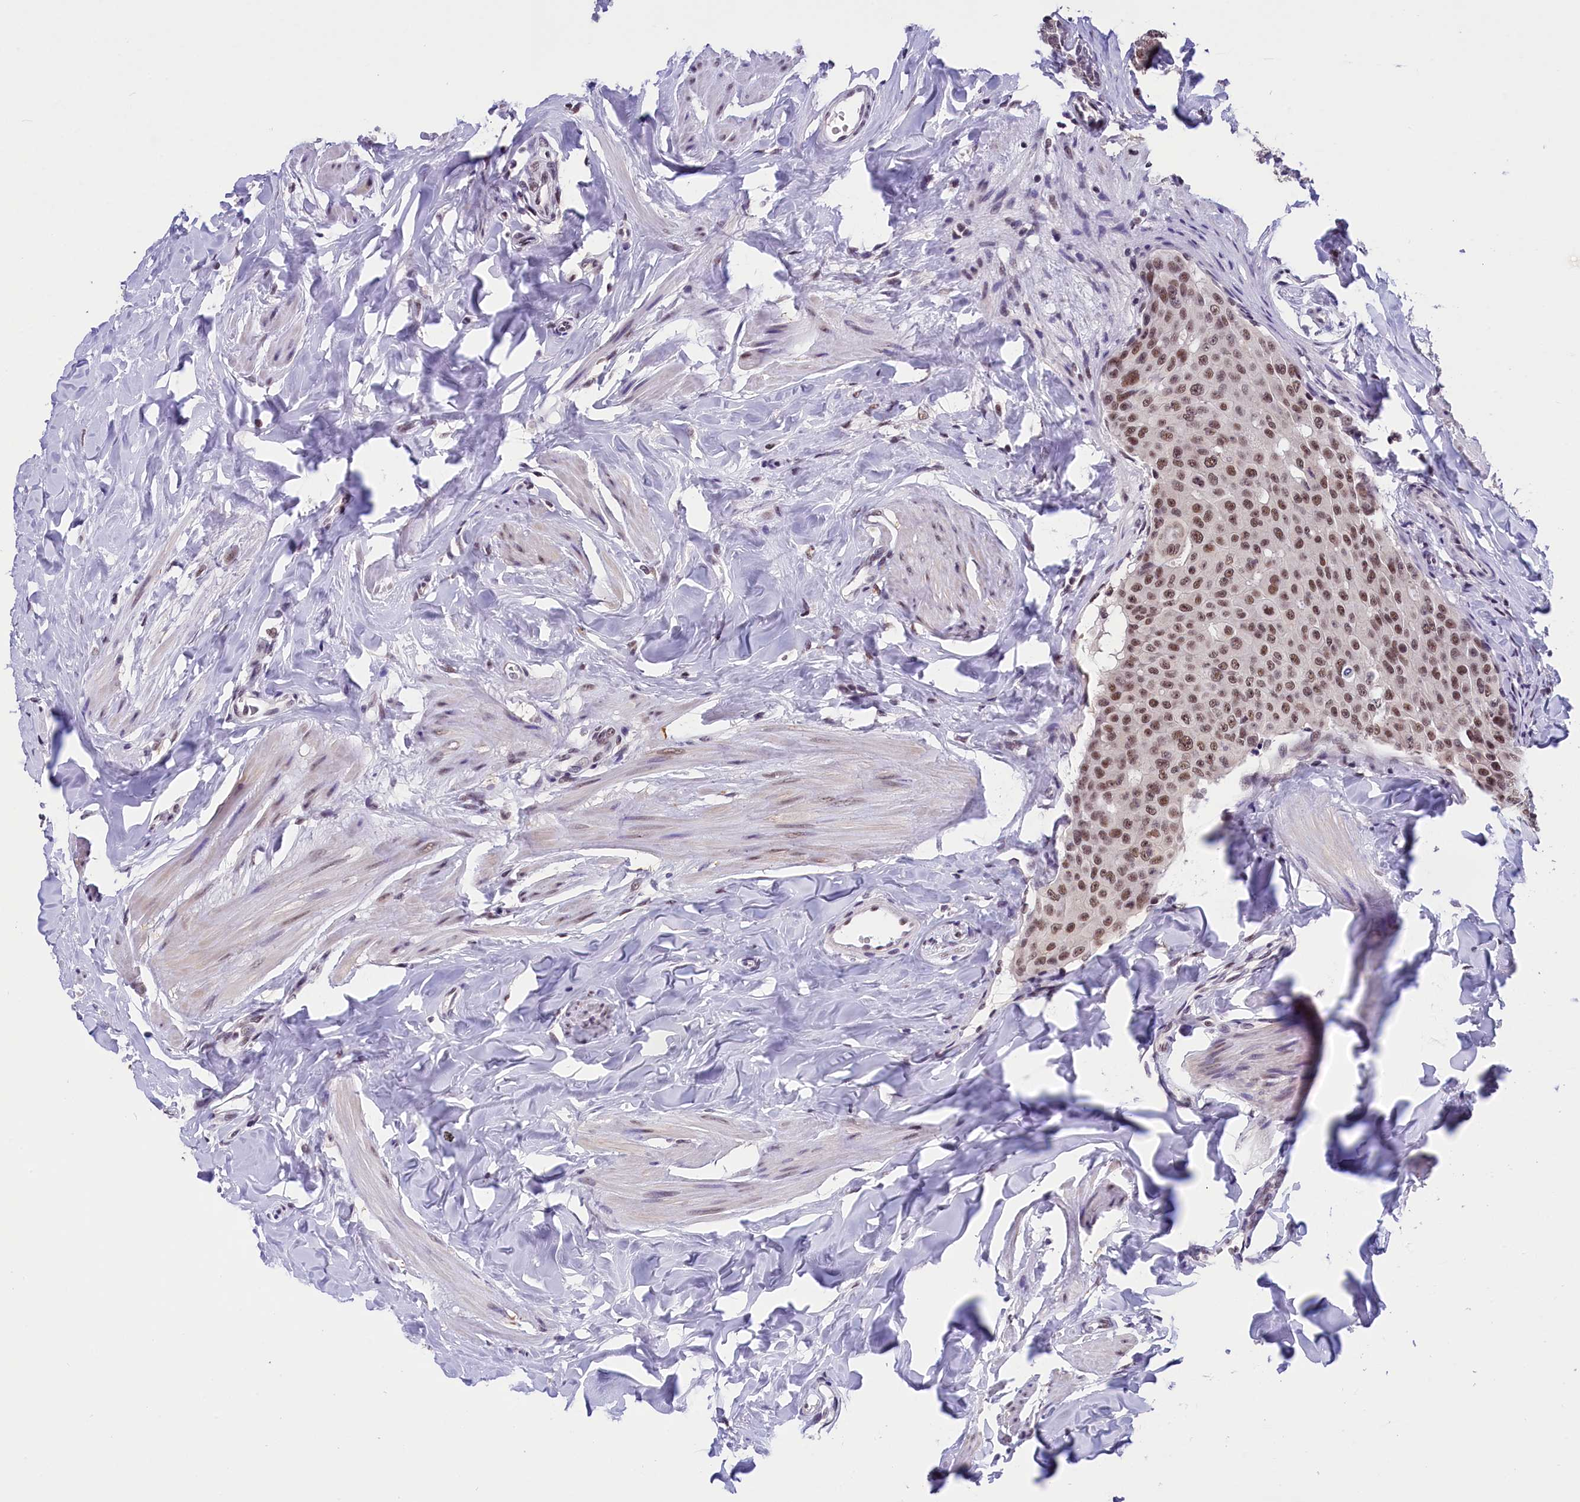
{"staining": {"intensity": "moderate", "quantity": ">75%", "location": "nuclear"}, "tissue": "breast cancer", "cell_type": "Tumor cells", "image_type": "cancer", "snomed": [{"axis": "morphology", "description": "Duct carcinoma"}, {"axis": "topography", "description": "Breast"}], "caption": "Breast cancer (invasive ductal carcinoma) stained with DAB immunohistochemistry exhibits medium levels of moderate nuclear positivity in approximately >75% of tumor cells.", "gene": "ZC3H4", "patient": {"sex": "female", "age": 40}}